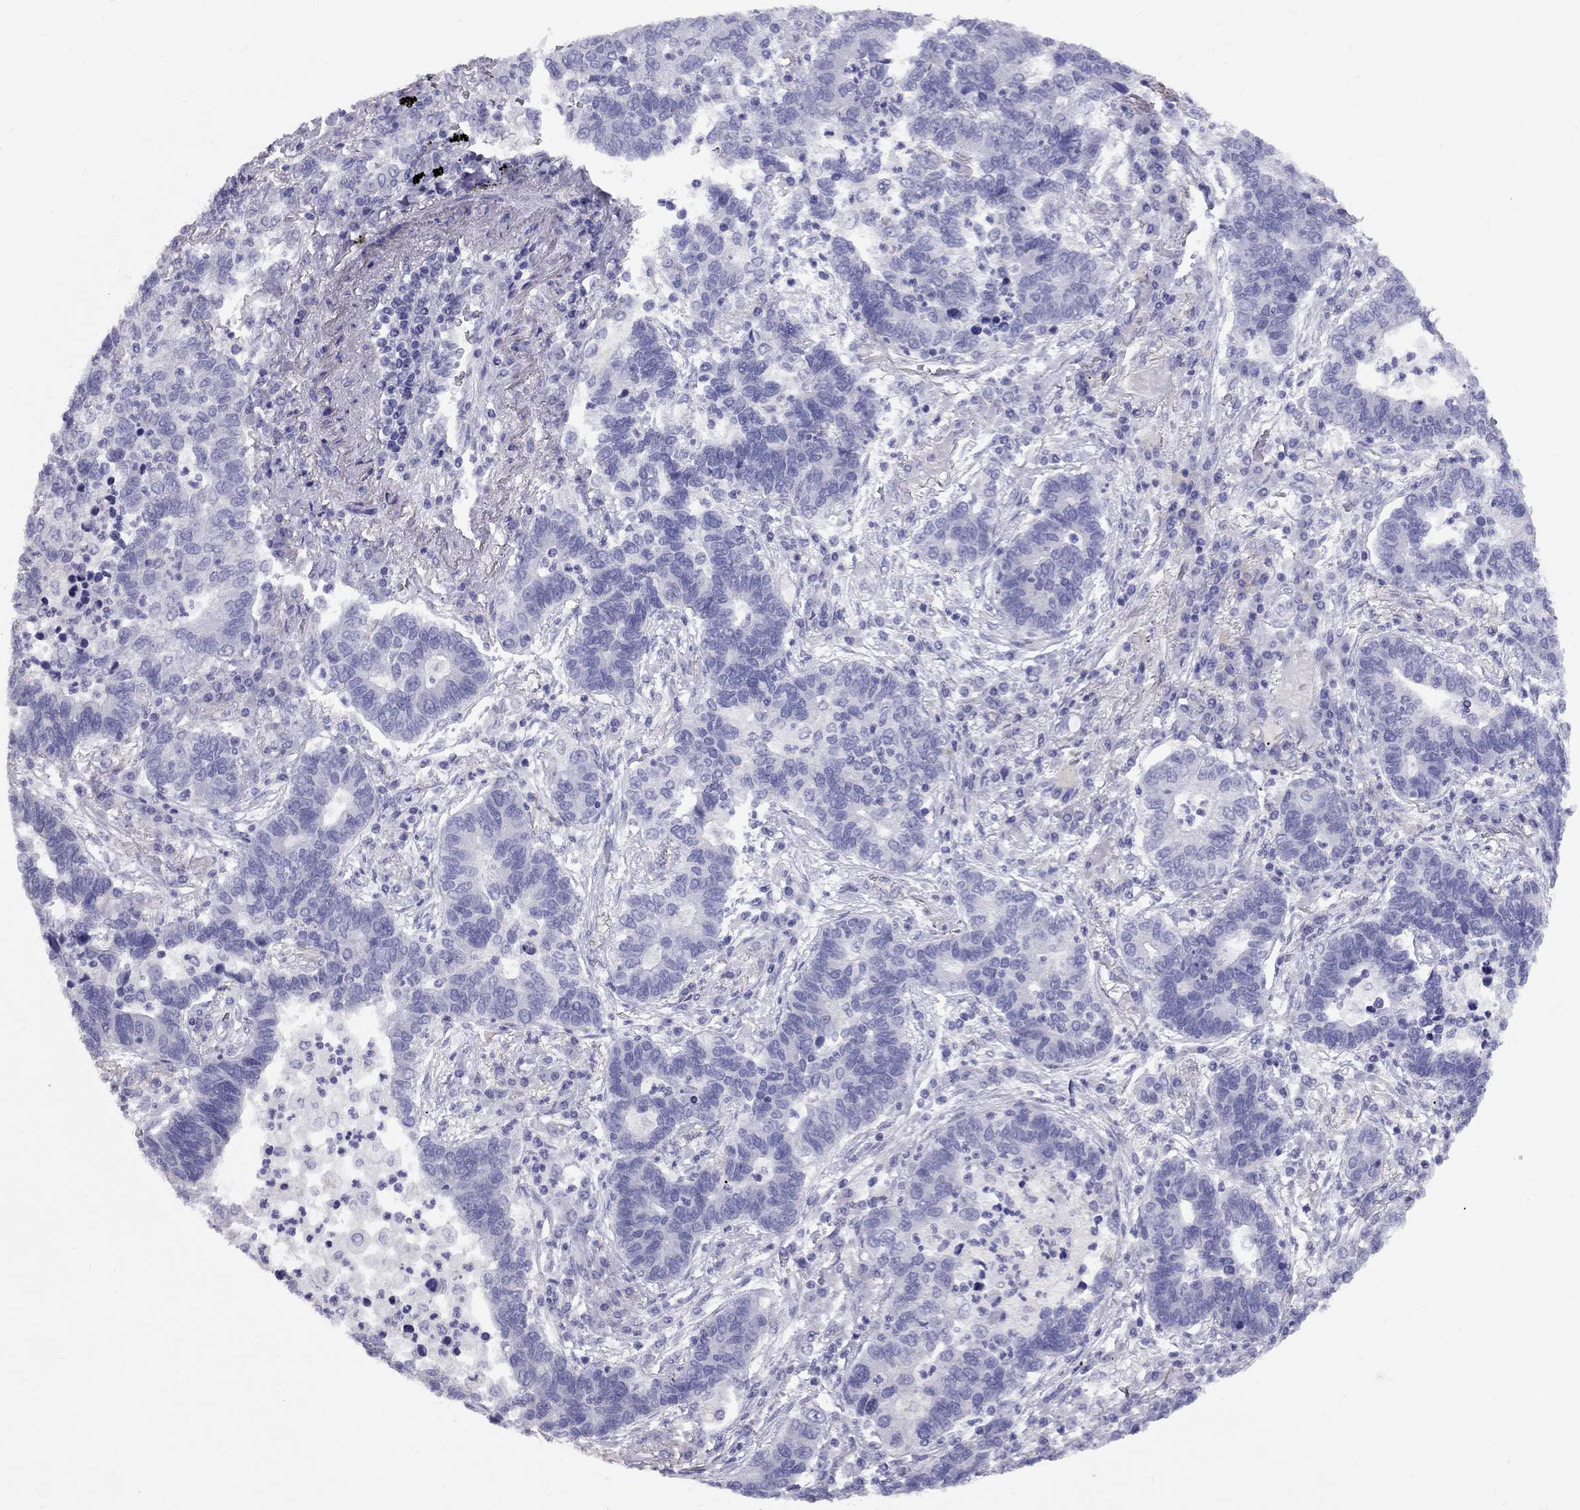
{"staining": {"intensity": "negative", "quantity": "none", "location": "none"}, "tissue": "lung cancer", "cell_type": "Tumor cells", "image_type": "cancer", "snomed": [{"axis": "morphology", "description": "Adenocarcinoma, NOS"}, {"axis": "topography", "description": "Lung"}], "caption": "Immunohistochemistry (IHC) of human lung cancer (adenocarcinoma) shows no staining in tumor cells.", "gene": "FSCN3", "patient": {"sex": "female", "age": 57}}